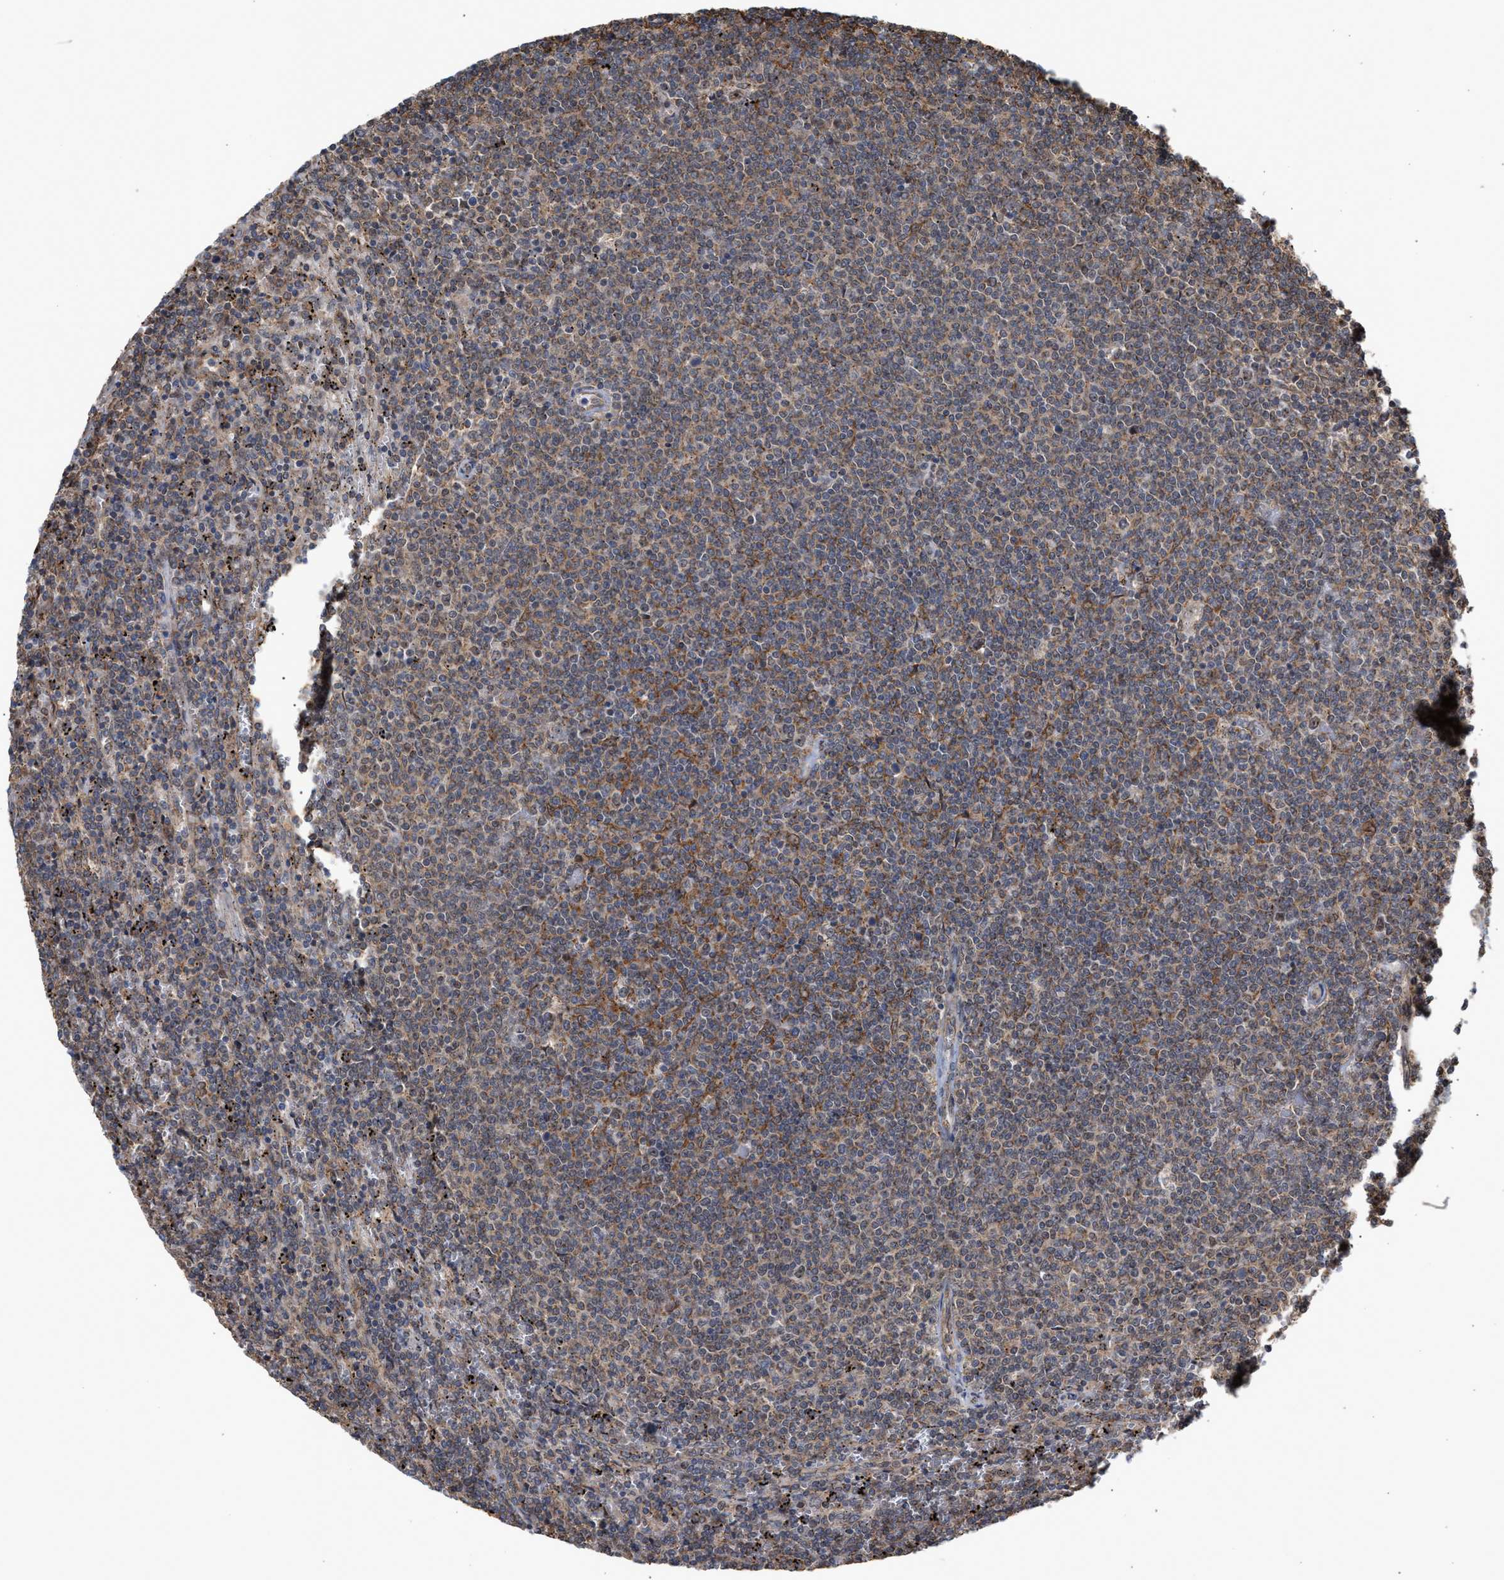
{"staining": {"intensity": "weak", "quantity": ">75%", "location": "cytoplasmic/membranous"}, "tissue": "lymphoma", "cell_type": "Tumor cells", "image_type": "cancer", "snomed": [{"axis": "morphology", "description": "Malignant lymphoma, non-Hodgkin's type, Low grade"}, {"axis": "topography", "description": "Spleen"}], "caption": "Weak cytoplasmic/membranous positivity is identified in about >75% of tumor cells in low-grade malignant lymphoma, non-Hodgkin's type.", "gene": "EXOSC2", "patient": {"sex": "female", "age": 50}}